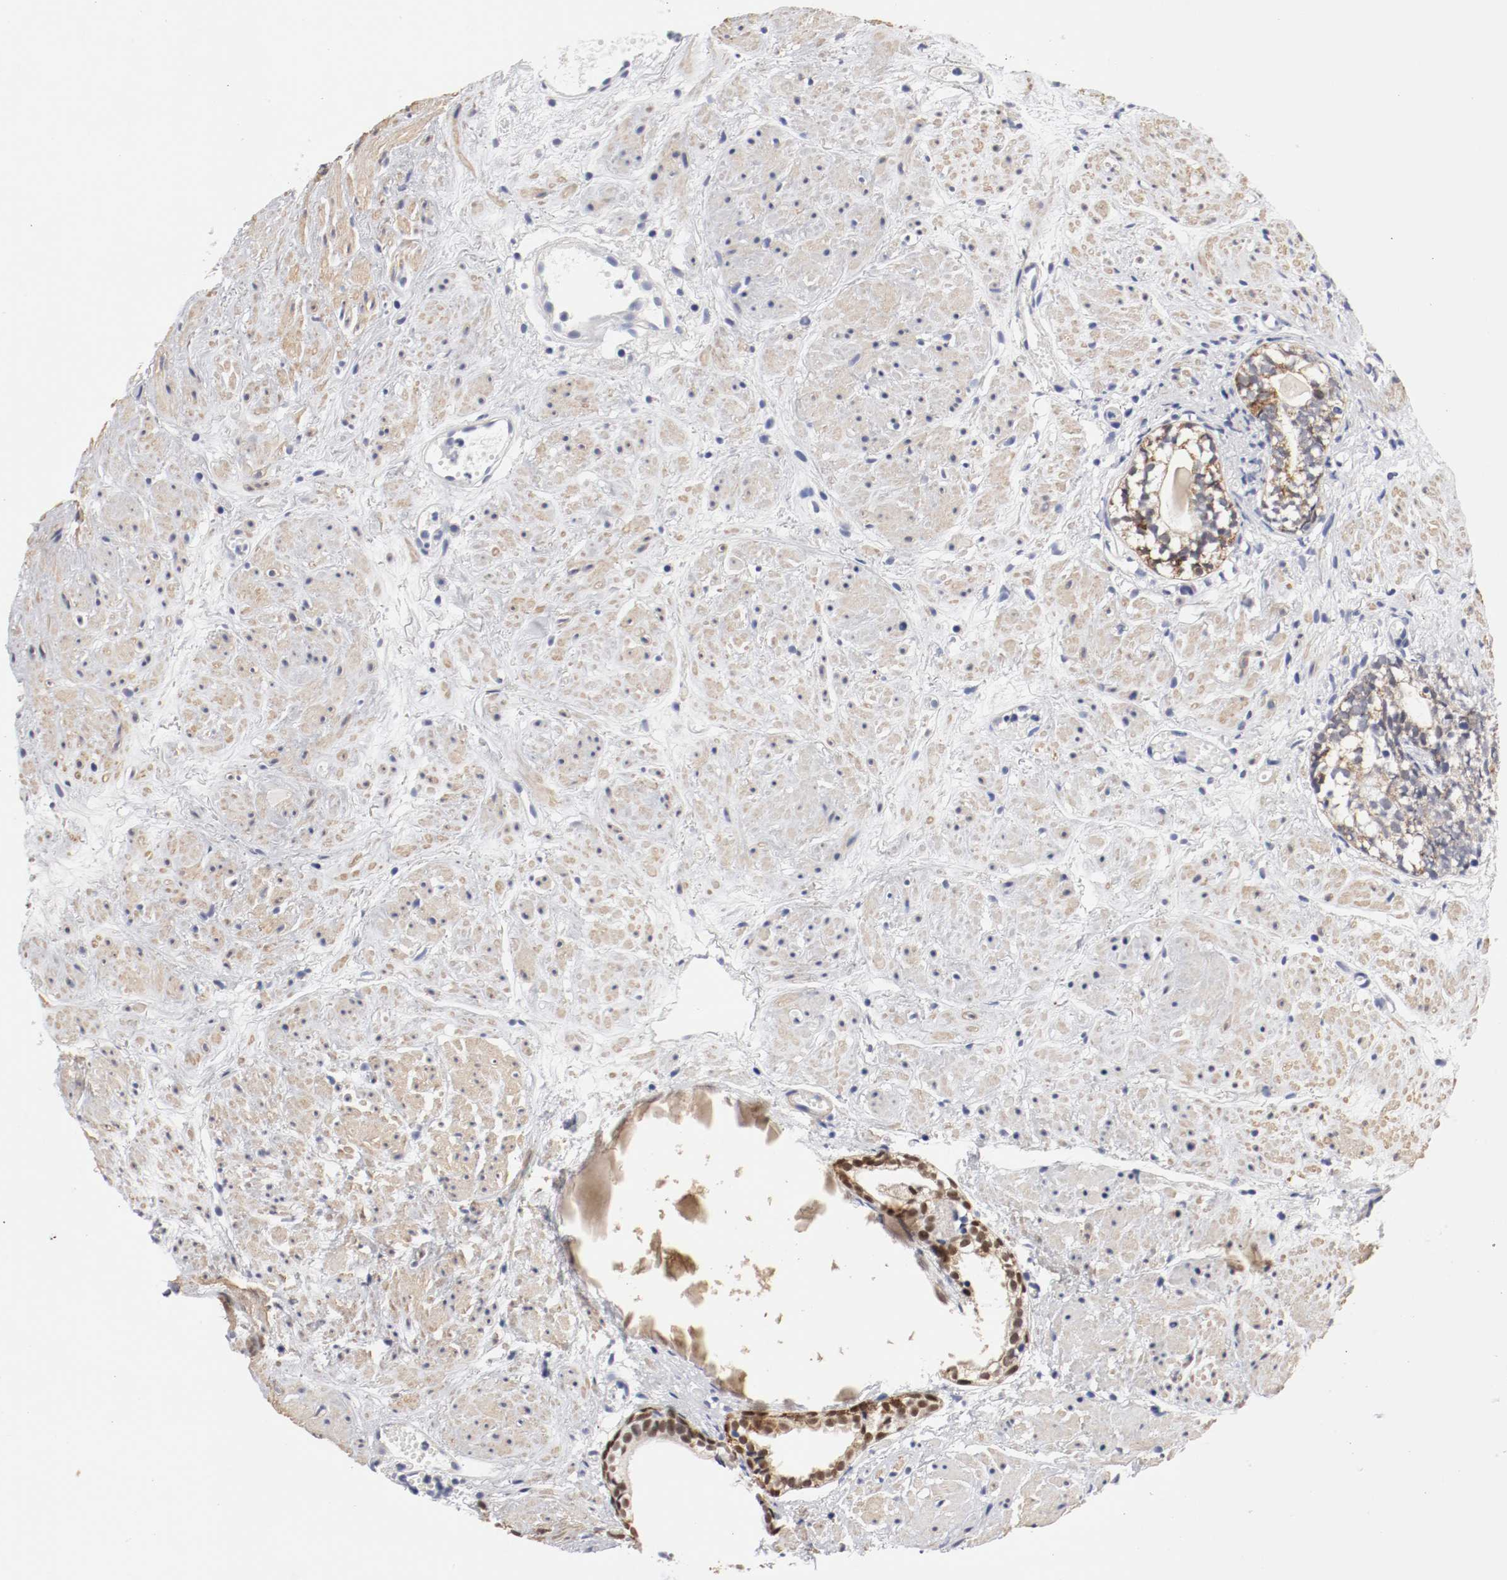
{"staining": {"intensity": "moderate", "quantity": ">75%", "location": "cytoplasmic/membranous"}, "tissue": "prostate cancer", "cell_type": "Tumor cells", "image_type": "cancer", "snomed": [{"axis": "morphology", "description": "Adenocarcinoma, High grade"}, {"axis": "topography", "description": "Prostate"}], "caption": "High-power microscopy captured an immunohistochemistry (IHC) micrograph of prostate cancer (high-grade adenocarcinoma), revealing moderate cytoplasmic/membranous staining in approximately >75% of tumor cells.", "gene": "GRHL2", "patient": {"sex": "male", "age": 85}}